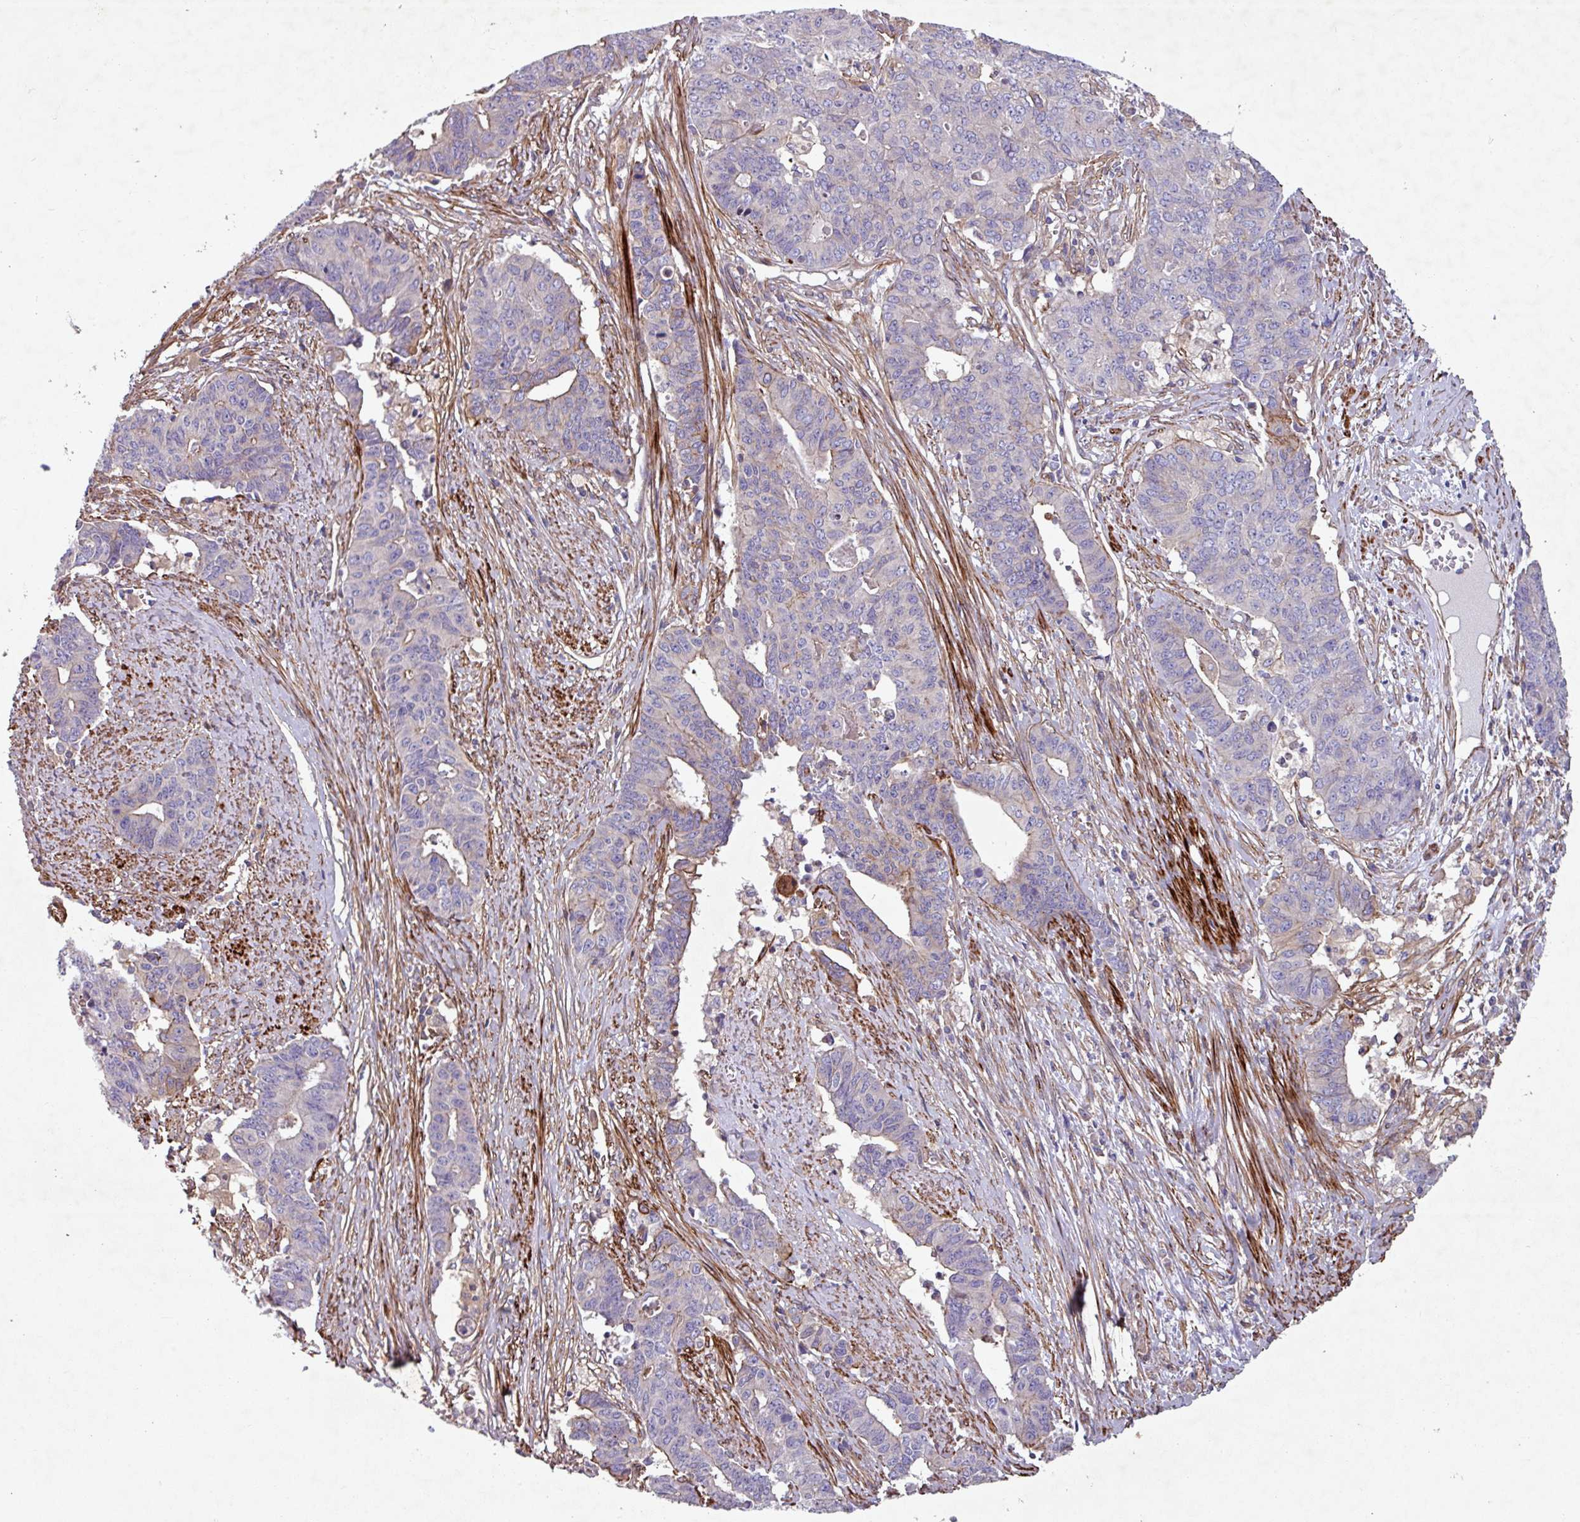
{"staining": {"intensity": "weak", "quantity": "<25%", "location": "cytoplasmic/membranous"}, "tissue": "endometrial cancer", "cell_type": "Tumor cells", "image_type": "cancer", "snomed": [{"axis": "morphology", "description": "Adenocarcinoma, NOS"}, {"axis": "topography", "description": "Endometrium"}], "caption": "A high-resolution micrograph shows IHC staining of adenocarcinoma (endometrial), which demonstrates no significant staining in tumor cells.", "gene": "ATP2C2", "patient": {"sex": "female", "age": 59}}